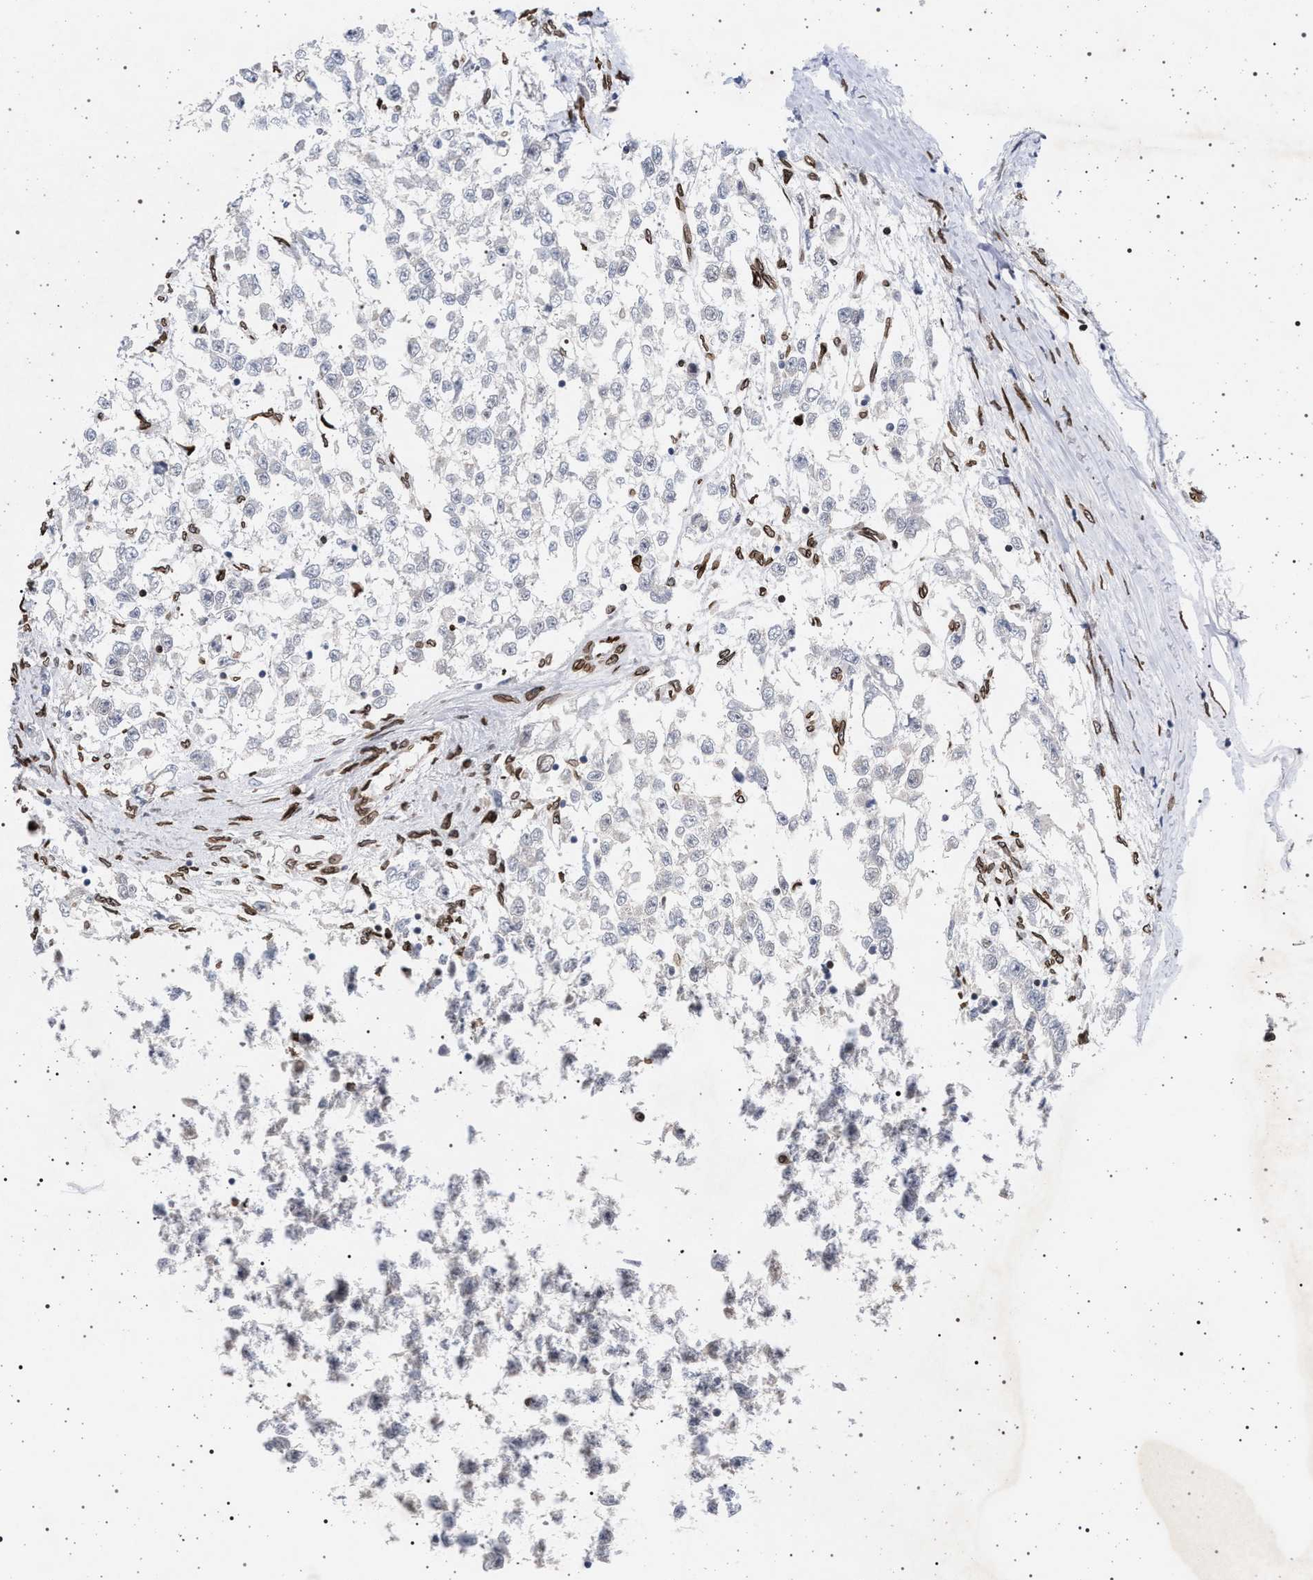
{"staining": {"intensity": "negative", "quantity": "none", "location": "none"}, "tissue": "testis cancer", "cell_type": "Tumor cells", "image_type": "cancer", "snomed": [{"axis": "morphology", "description": "Seminoma, NOS"}, {"axis": "morphology", "description": "Carcinoma, Embryonal, NOS"}, {"axis": "topography", "description": "Testis"}], "caption": "DAB (3,3'-diaminobenzidine) immunohistochemical staining of human testis cancer demonstrates no significant positivity in tumor cells.", "gene": "ING2", "patient": {"sex": "male", "age": 51}}